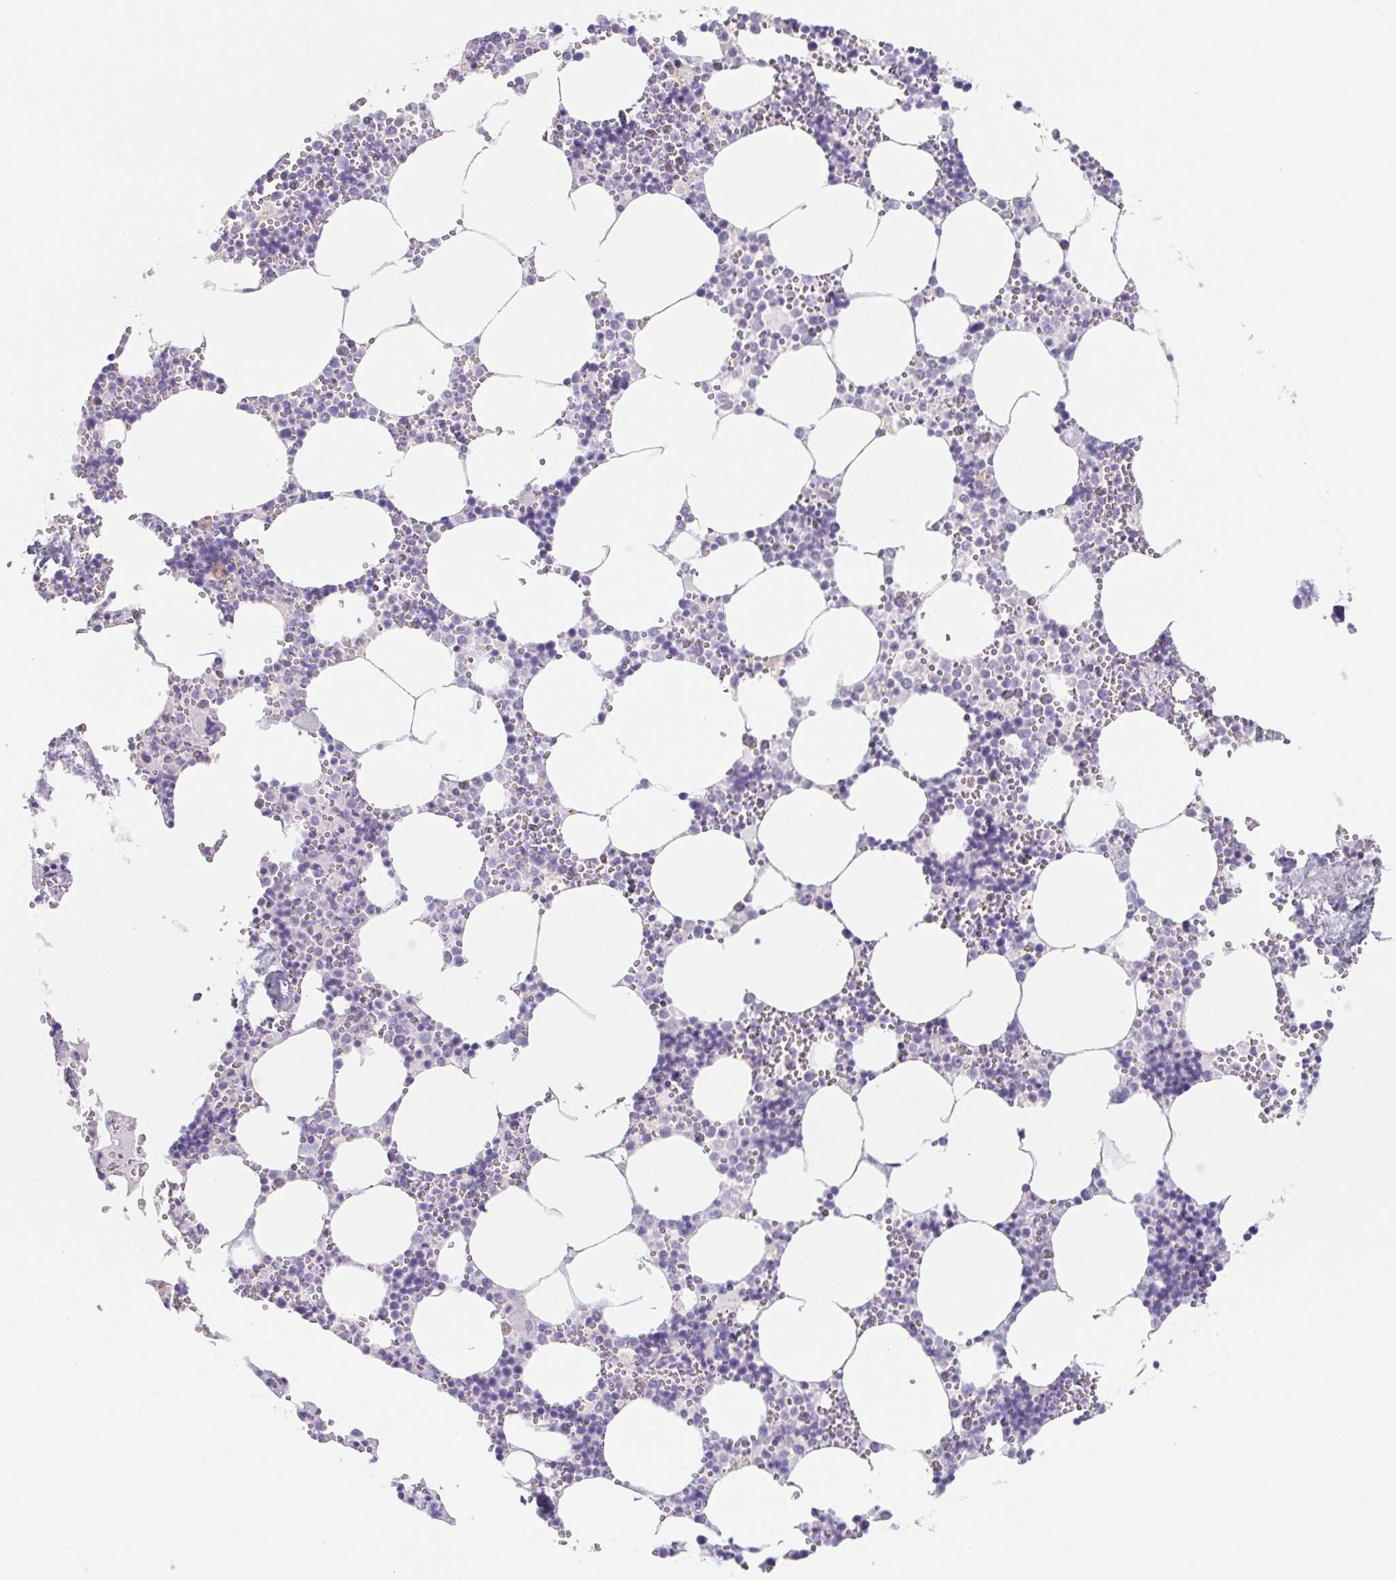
{"staining": {"intensity": "negative", "quantity": "none", "location": "none"}, "tissue": "bone marrow", "cell_type": "Hematopoietic cells", "image_type": "normal", "snomed": [{"axis": "morphology", "description": "Normal tissue, NOS"}, {"axis": "topography", "description": "Bone marrow"}], "caption": "DAB immunohistochemical staining of normal human bone marrow reveals no significant staining in hematopoietic cells. (Stains: DAB (3,3'-diaminobenzidine) immunohistochemistry (IHC) with hematoxylin counter stain, Microscopy: brightfield microscopy at high magnification).", "gene": "HDGFL1", "patient": {"sex": "male", "age": 54}}